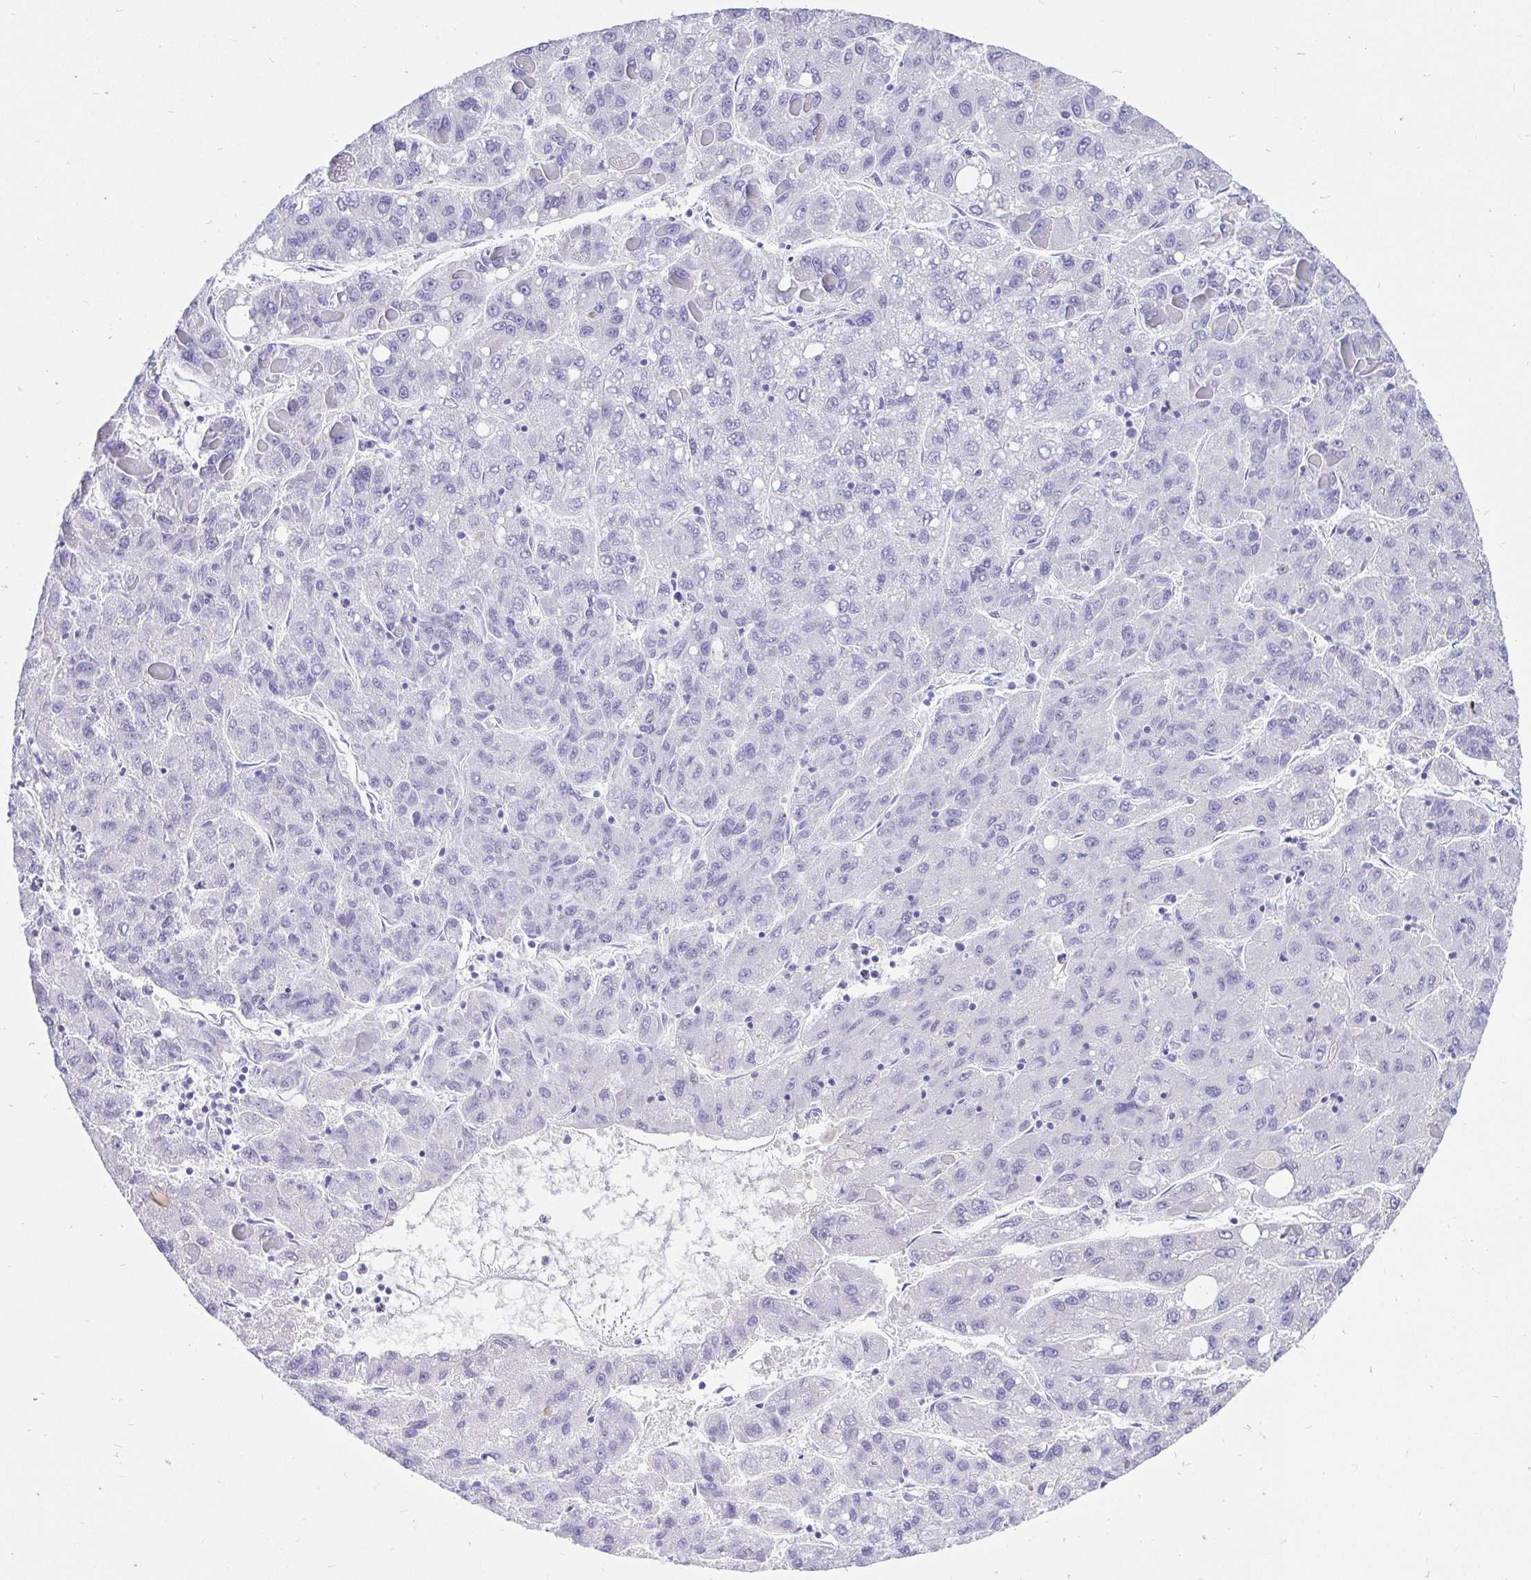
{"staining": {"intensity": "negative", "quantity": "none", "location": "none"}, "tissue": "liver cancer", "cell_type": "Tumor cells", "image_type": "cancer", "snomed": [{"axis": "morphology", "description": "Carcinoma, Hepatocellular, NOS"}, {"axis": "topography", "description": "Liver"}], "caption": "A high-resolution image shows IHC staining of liver cancer, which demonstrates no significant positivity in tumor cells.", "gene": "KRT13", "patient": {"sex": "female", "age": 82}}